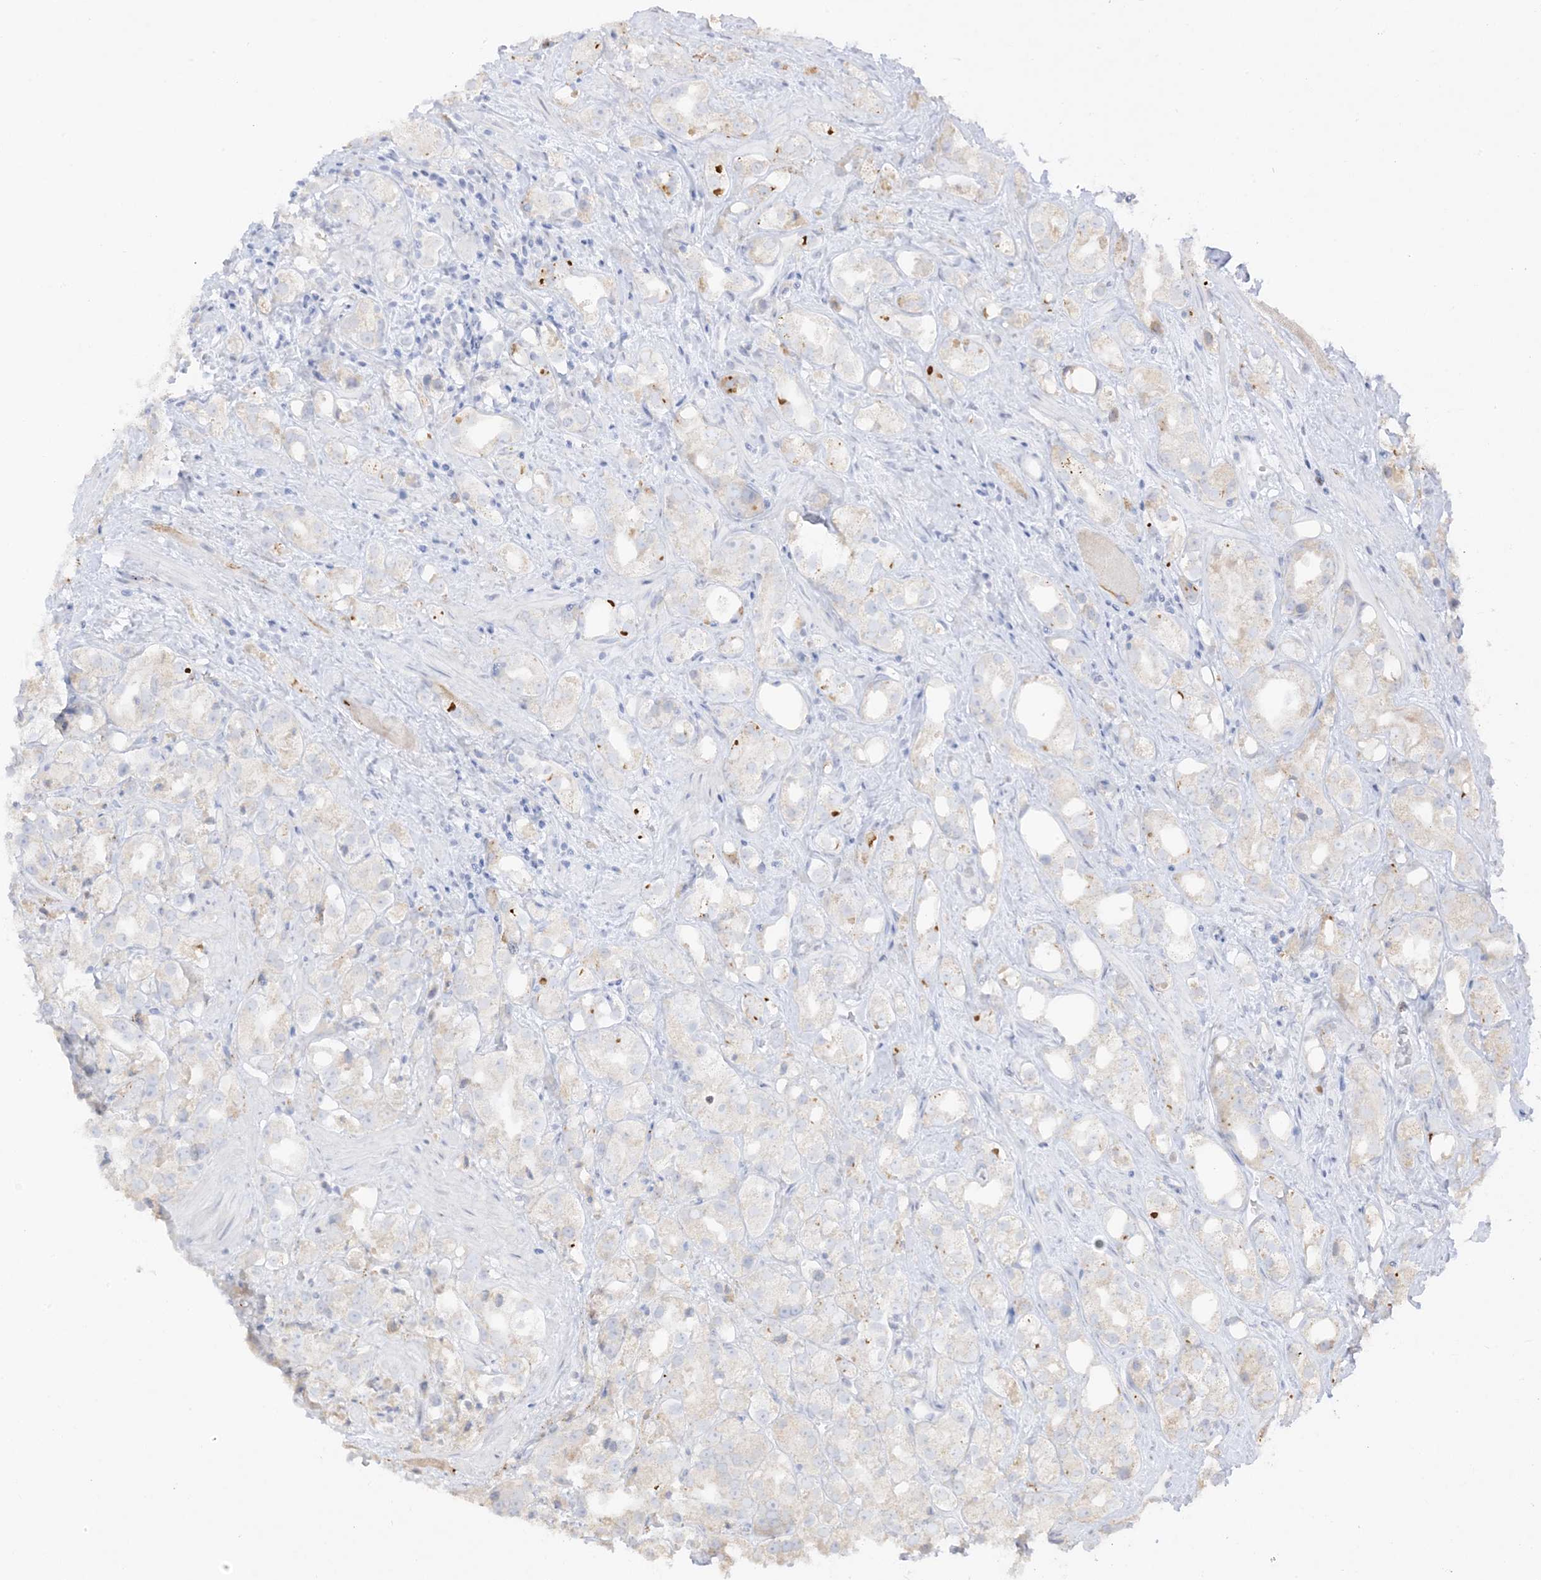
{"staining": {"intensity": "negative", "quantity": "none", "location": "none"}, "tissue": "prostate cancer", "cell_type": "Tumor cells", "image_type": "cancer", "snomed": [{"axis": "morphology", "description": "Adenocarcinoma, NOS"}, {"axis": "topography", "description": "Prostate"}], "caption": "Immunohistochemistry (IHC) of human prostate cancer shows no staining in tumor cells.", "gene": "LOXL3", "patient": {"sex": "male", "age": 79}}